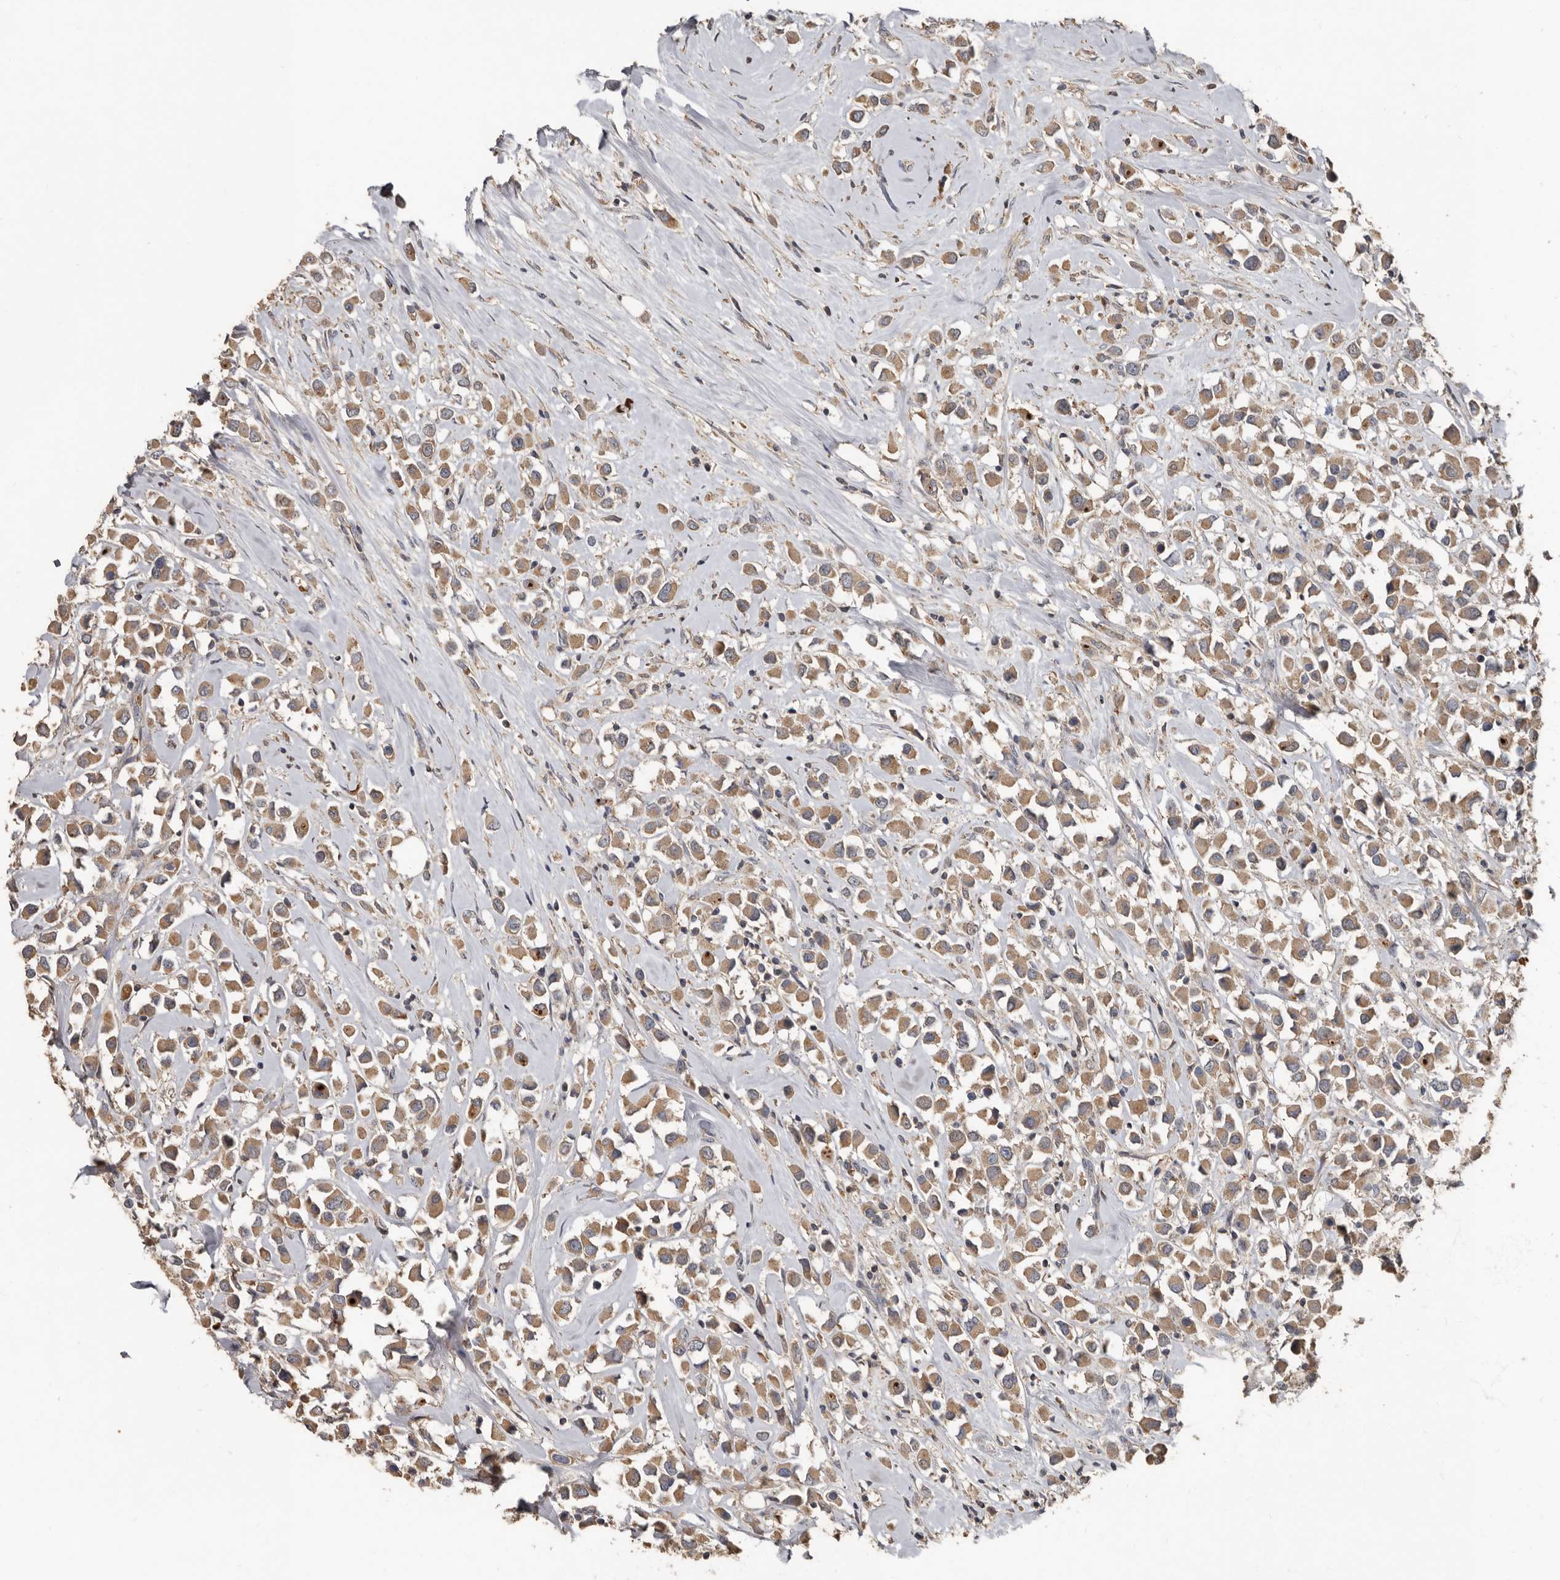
{"staining": {"intensity": "moderate", "quantity": ">75%", "location": "cytoplasmic/membranous"}, "tissue": "breast cancer", "cell_type": "Tumor cells", "image_type": "cancer", "snomed": [{"axis": "morphology", "description": "Duct carcinoma"}, {"axis": "topography", "description": "Breast"}], "caption": "The photomicrograph demonstrates a brown stain indicating the presence of a protein in the cytoplasmic/membranous of tumor cells in intraductal carcinoma (breast).", "gene": "KIF26B", "patient": {"sex": "female", "age": 61}}